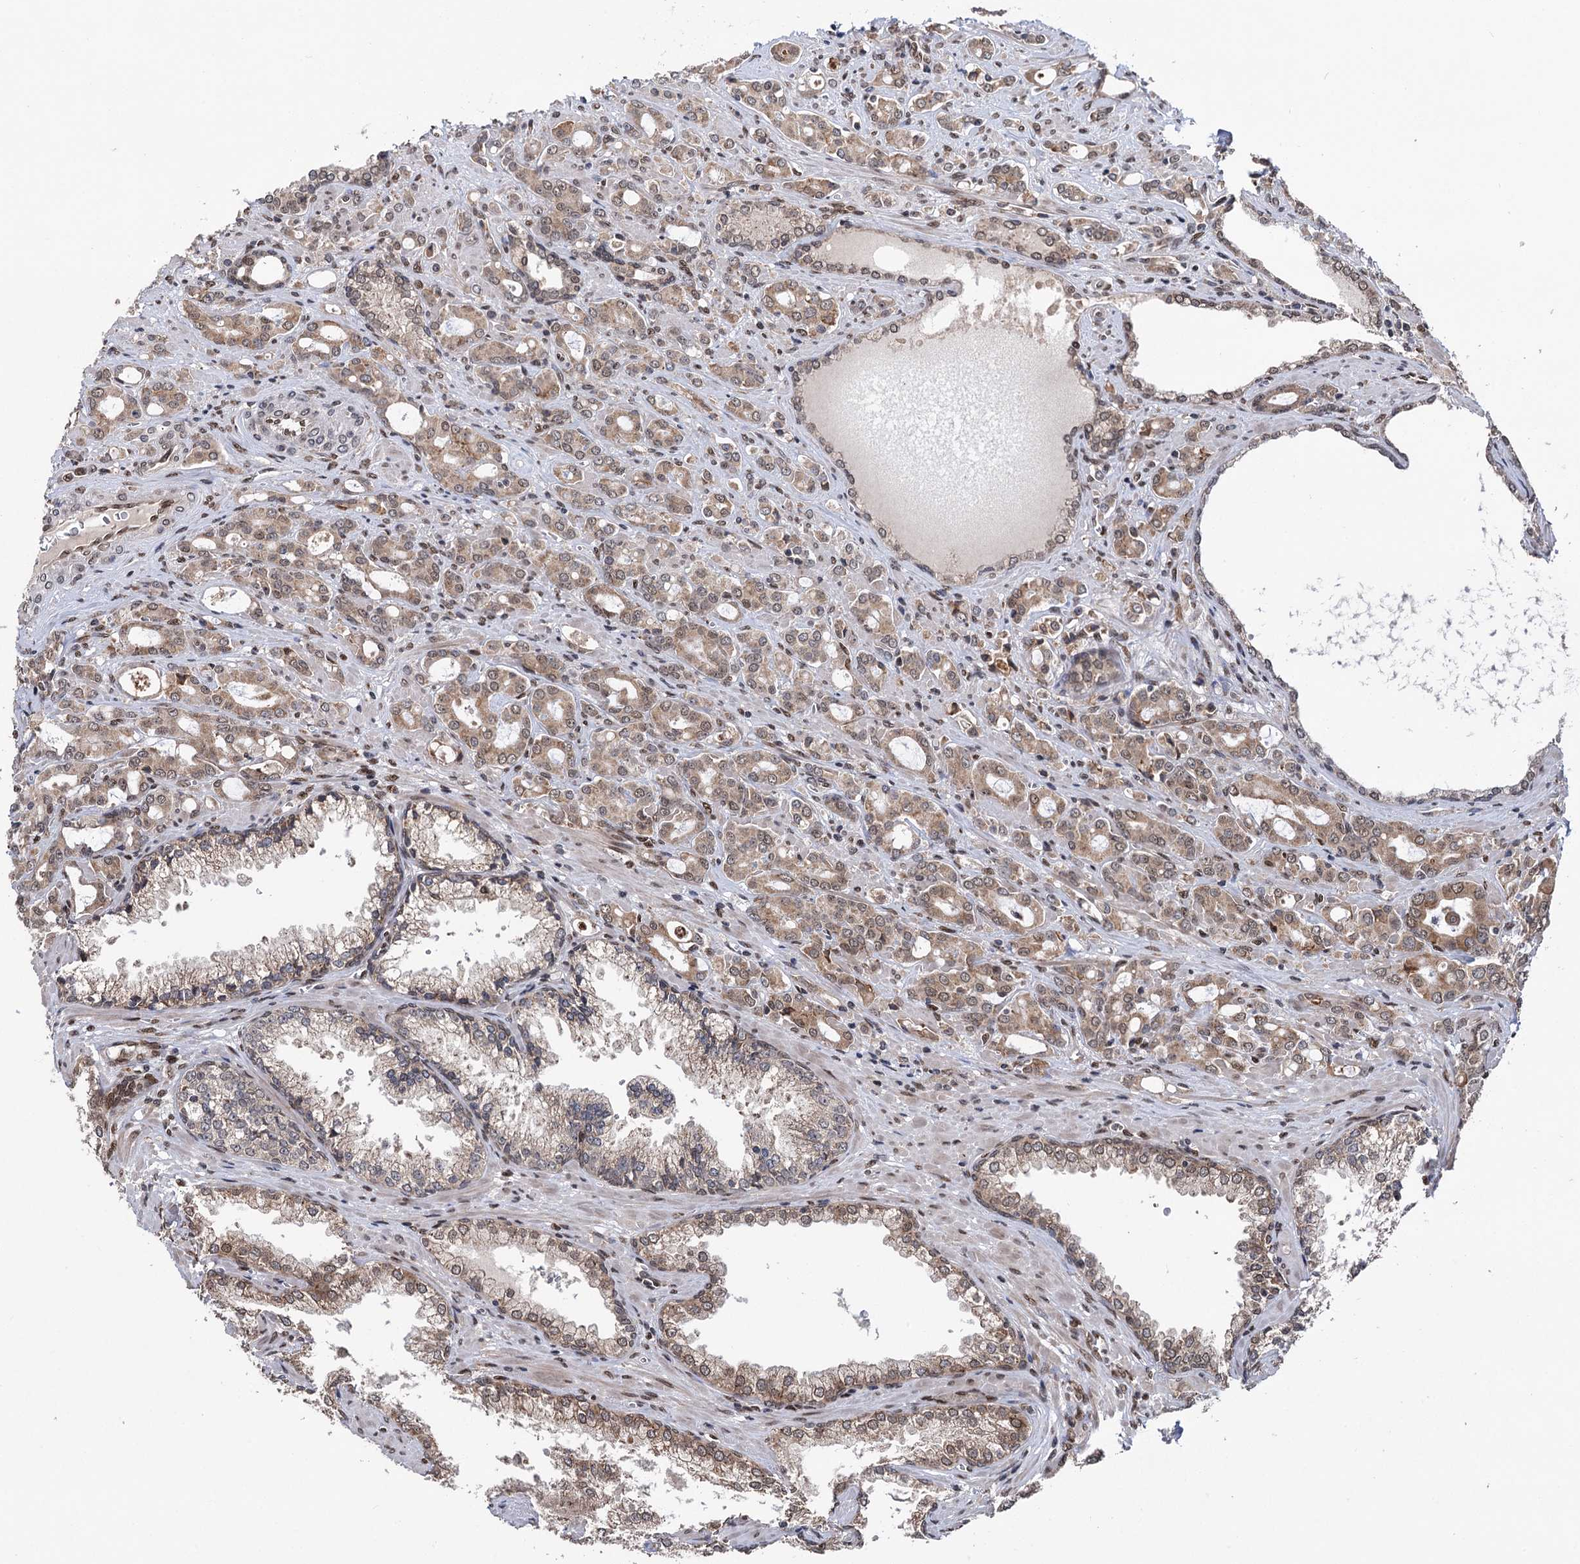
{"staining": {"intensity": "weak", "quantity": ">75%", "location": "cytoplasmic/membranous"}, "tissue": "prostate cancer", "cell_type": "Tumor cells", "image_type": "cancer", "snomed": [{"axis": "morphology", "description": "Adenocarcinoma, High grade"}, {"axis": "topography", "description": "Prostate"}], "caption": "Human prostate cancer (adenocarcinoma (high-grade)) stained for a protein (brown) displays weak cytoplasmic/membranous positive expression in approximately >75% of tumor cells.", "gene": "MESD", "patient": {"sex": "male", "age": 72}}